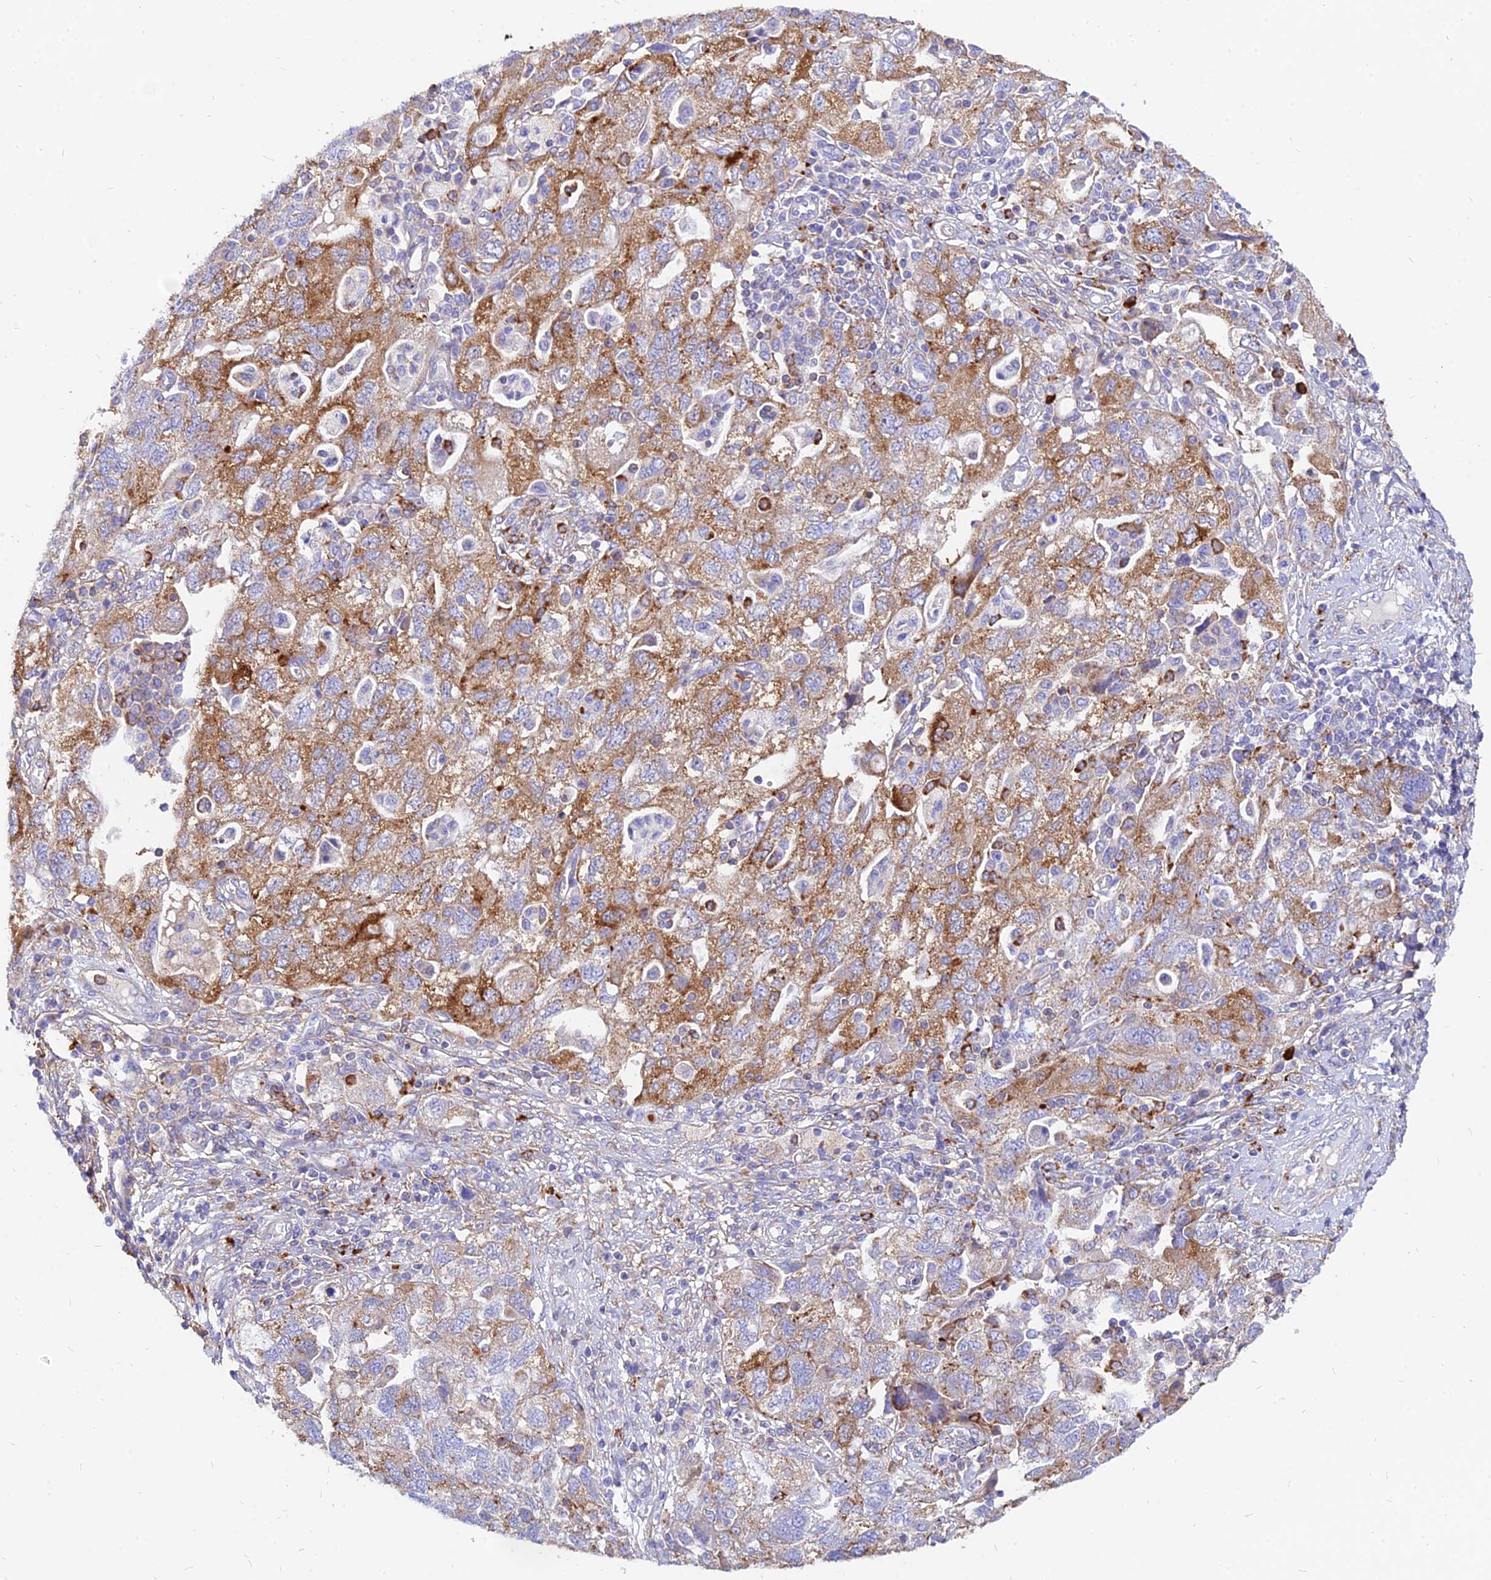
{"staining": {"intensity": "strong", "quantity": "25%-75%", "location": "cytoplasmic/membranous"}, "tissue": "ovarian cancer", "cell_type": "Tumor cells", "image_type": "cancer", "snomed": [{"axis": "morphology", "description": "Carcinoma, NOS"}, {"axis": "morphology", "description": "Cystadenocarcinoma, serous, NOS"}, {"axis": "topography", "description": "Ovary"}], "caption": "This image reveals serous cystadenocarcinoma (ovarian) stained with immunohistochemistry (IHC) to label a protein in brown. The cytoplasmic/membranous of tumor cells show strong positivity for the protein. Nuclei are counter-stained blue.", "gene": "AGTRAP", "patient": {"sex": "female", "age": 69}}